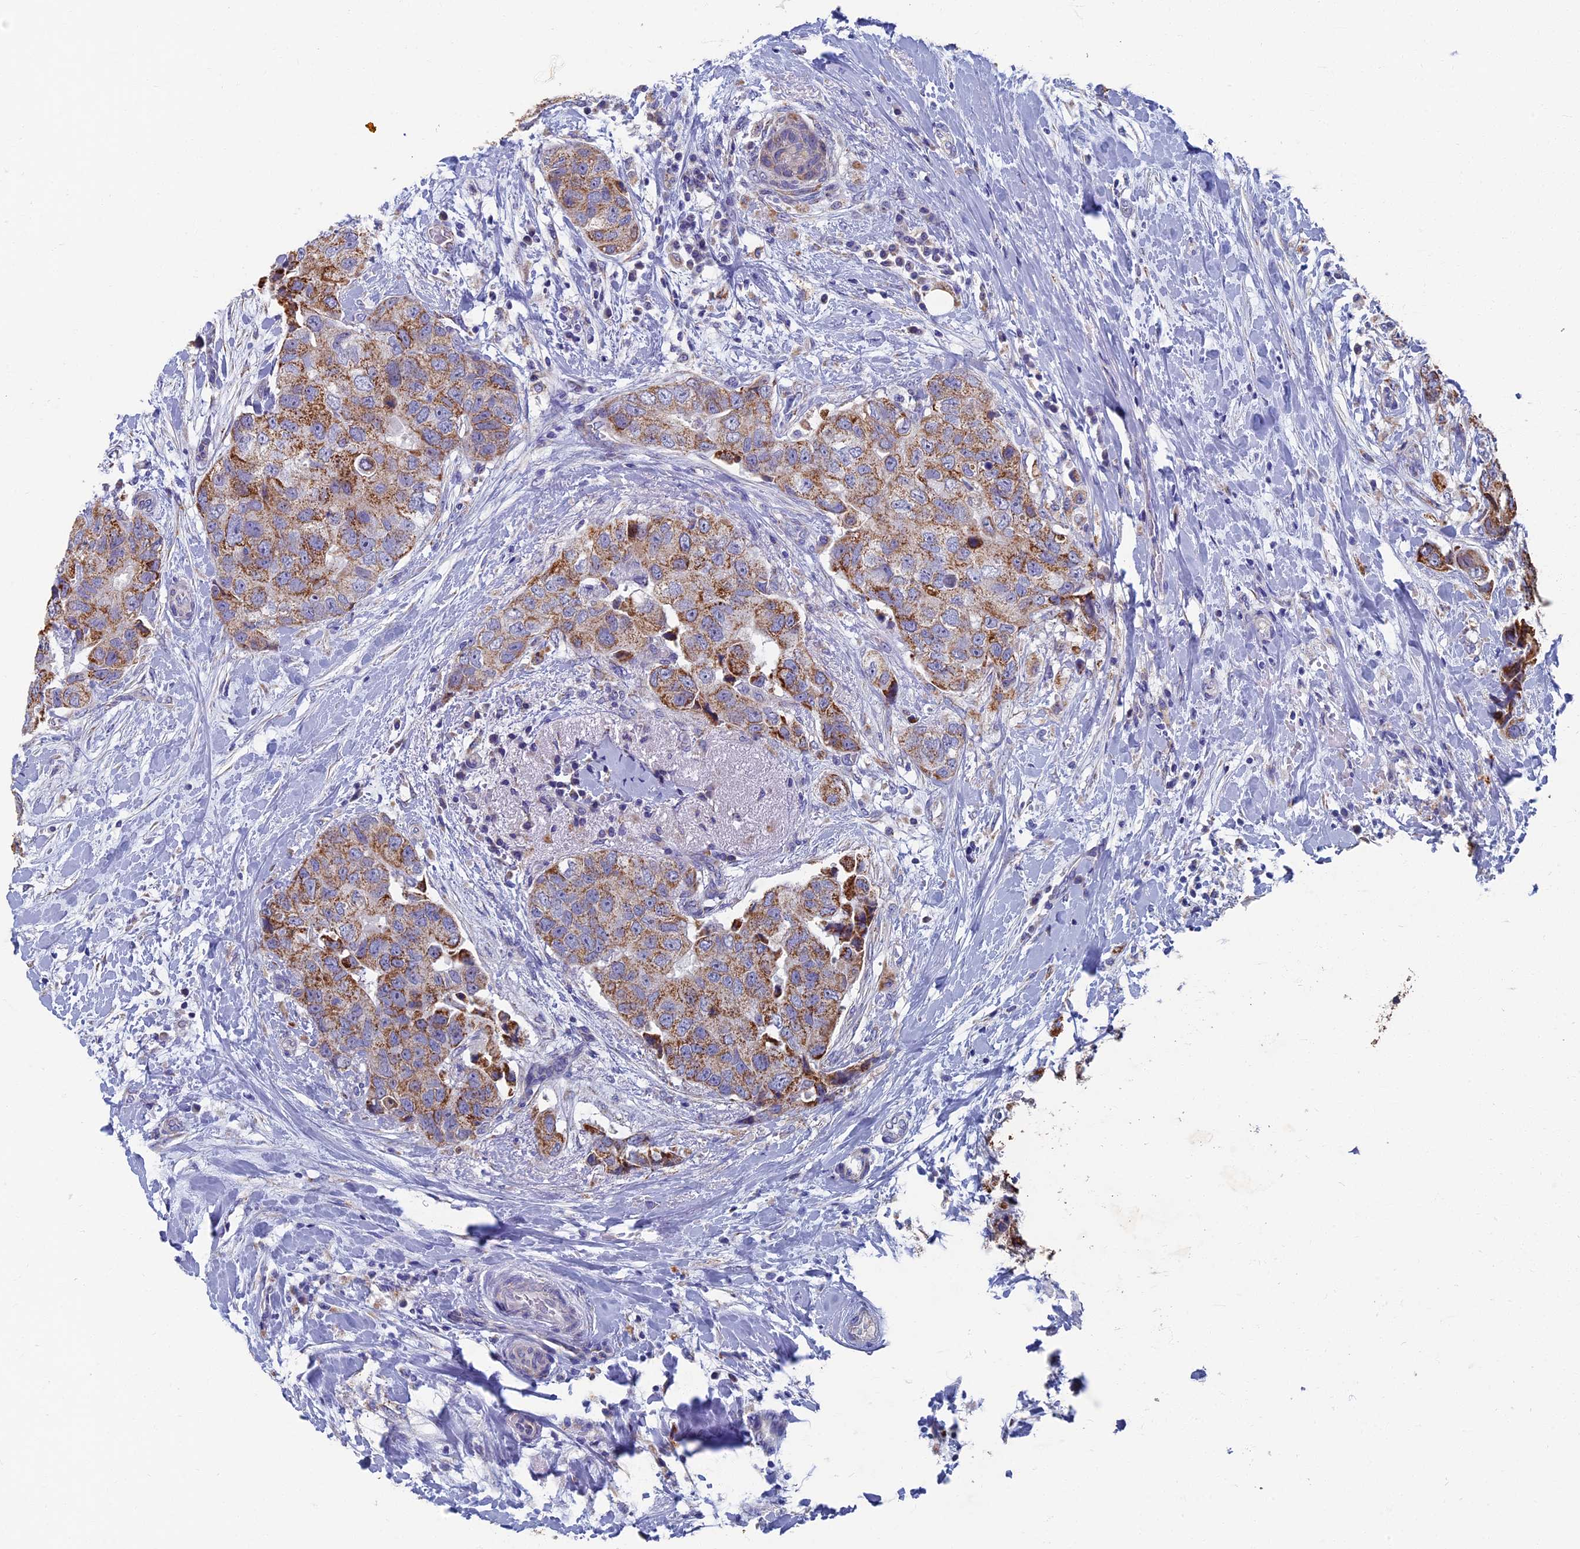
{"staining": {"intensity": "strong", "quantity": "25%-75%", "location": "cytoplasmic/membranous"}, "tissue": "breast cancer", "cell_type": "Tumor cells", "image_type": "cancer", "snomed": [{"axis": "morphology", "description": "Normal tissue, NOS"}, {"axis": "morphology", "description": "Duct carcinoma"}, {"axis": "topography", "description": "Breast"}], "caption": "A high-resolution image shows immunohistochemistry (IHC) staining of breast cancer (invasive ductal carcinoma), which shows strong cytoplasmic/membranous expression in approximately 25%-75% of tumor cells. The staining was performed using DAB (3,3'-diaminobenzidine) to visualize the protein expression in brown, while the nuclei were stained in blue with hematoxylin (Magnification: 20x).", "gene": "OAT", "patient": {"sex": "female", "age": 62}}